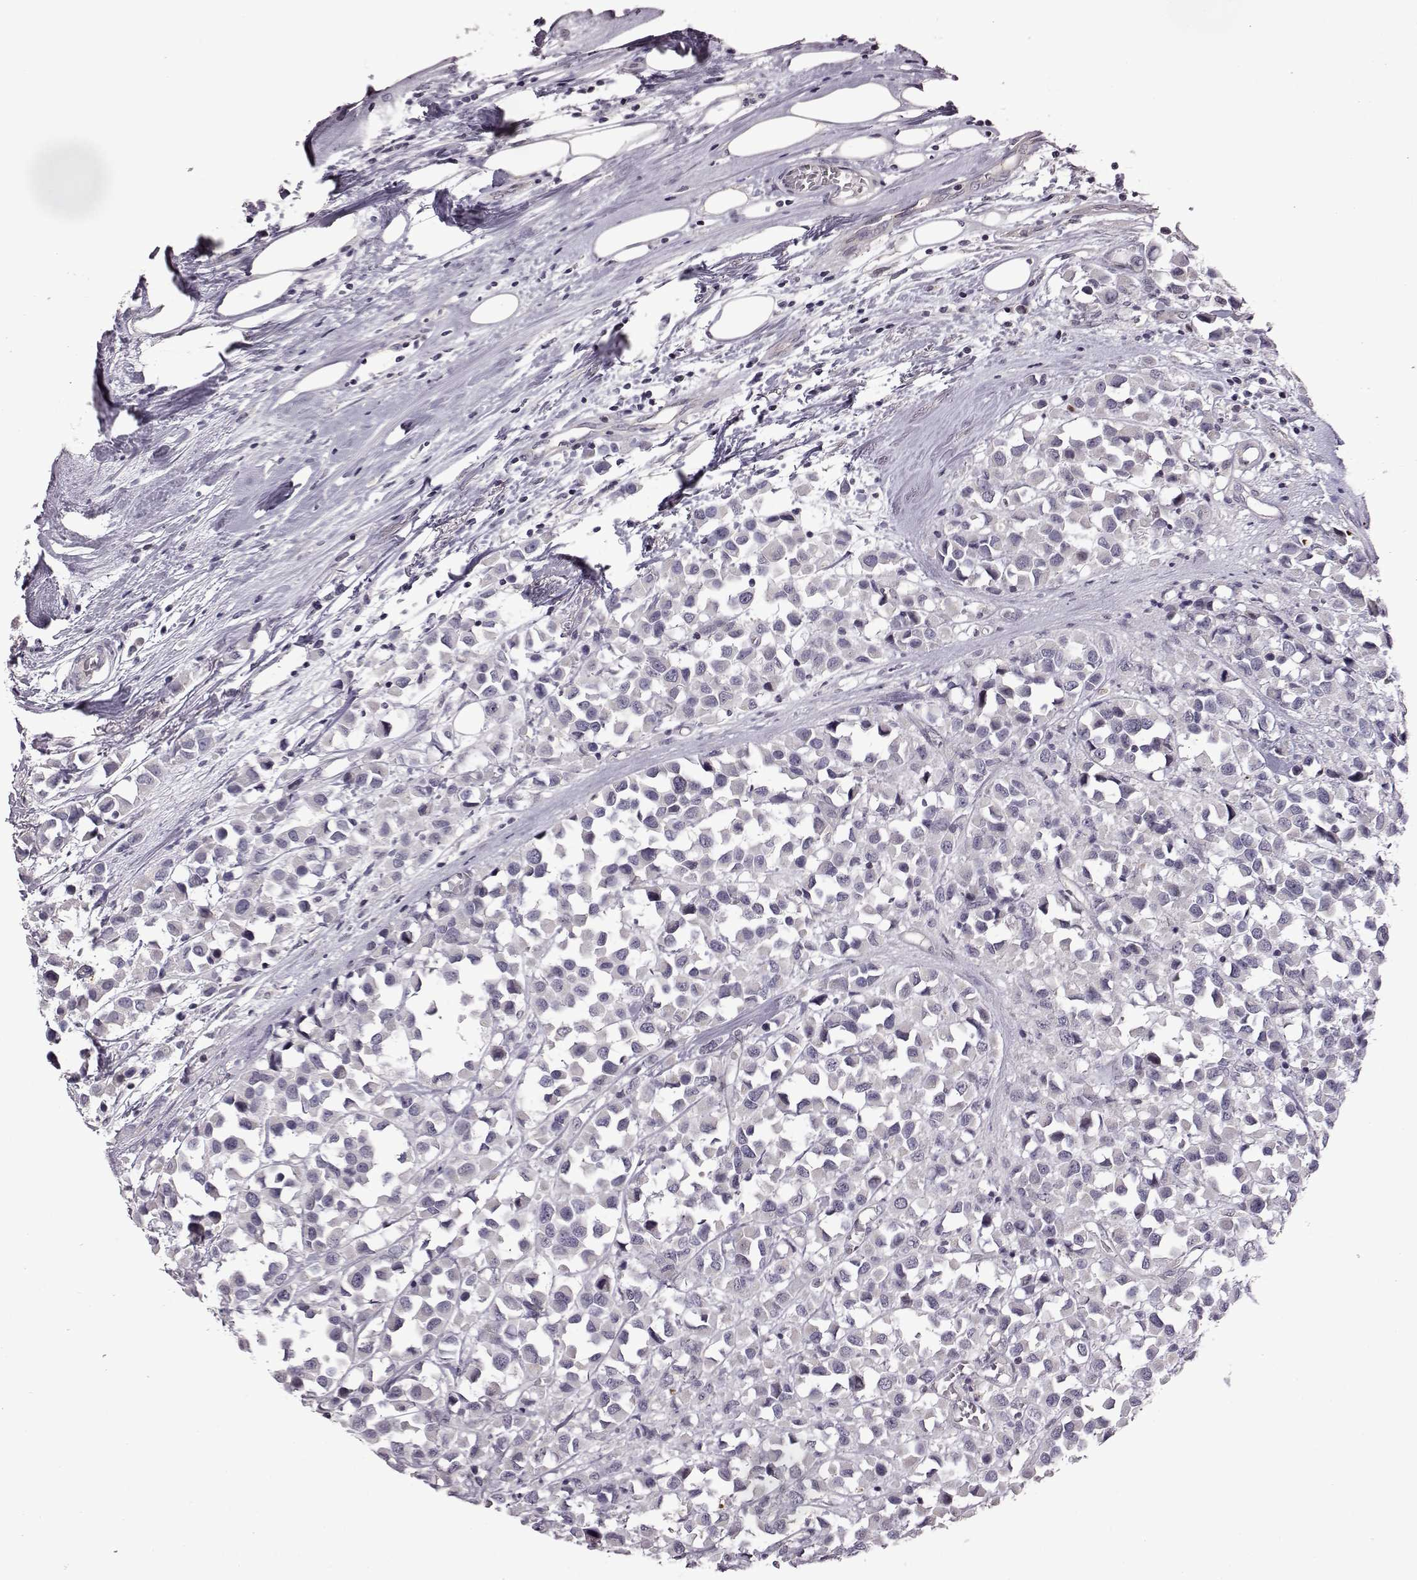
{"staining": {"intensity": "negative", "quantity": "none", "location": "none"}, "tissue": "breast cancer", "cell_type": "Tumor cells", "image_type": "cancer", "snomed": [{"axis": "morphology", "description": "Duct carcinoma"}, {"axis": "topography", "description": "Breast"}], "caption": "Photomicrograph shows no significant protein expression in tumor cells of invasive ductal carcinoma (breast).", "gene": "GAL", "patient": {"sex": "female", "age": 61}}